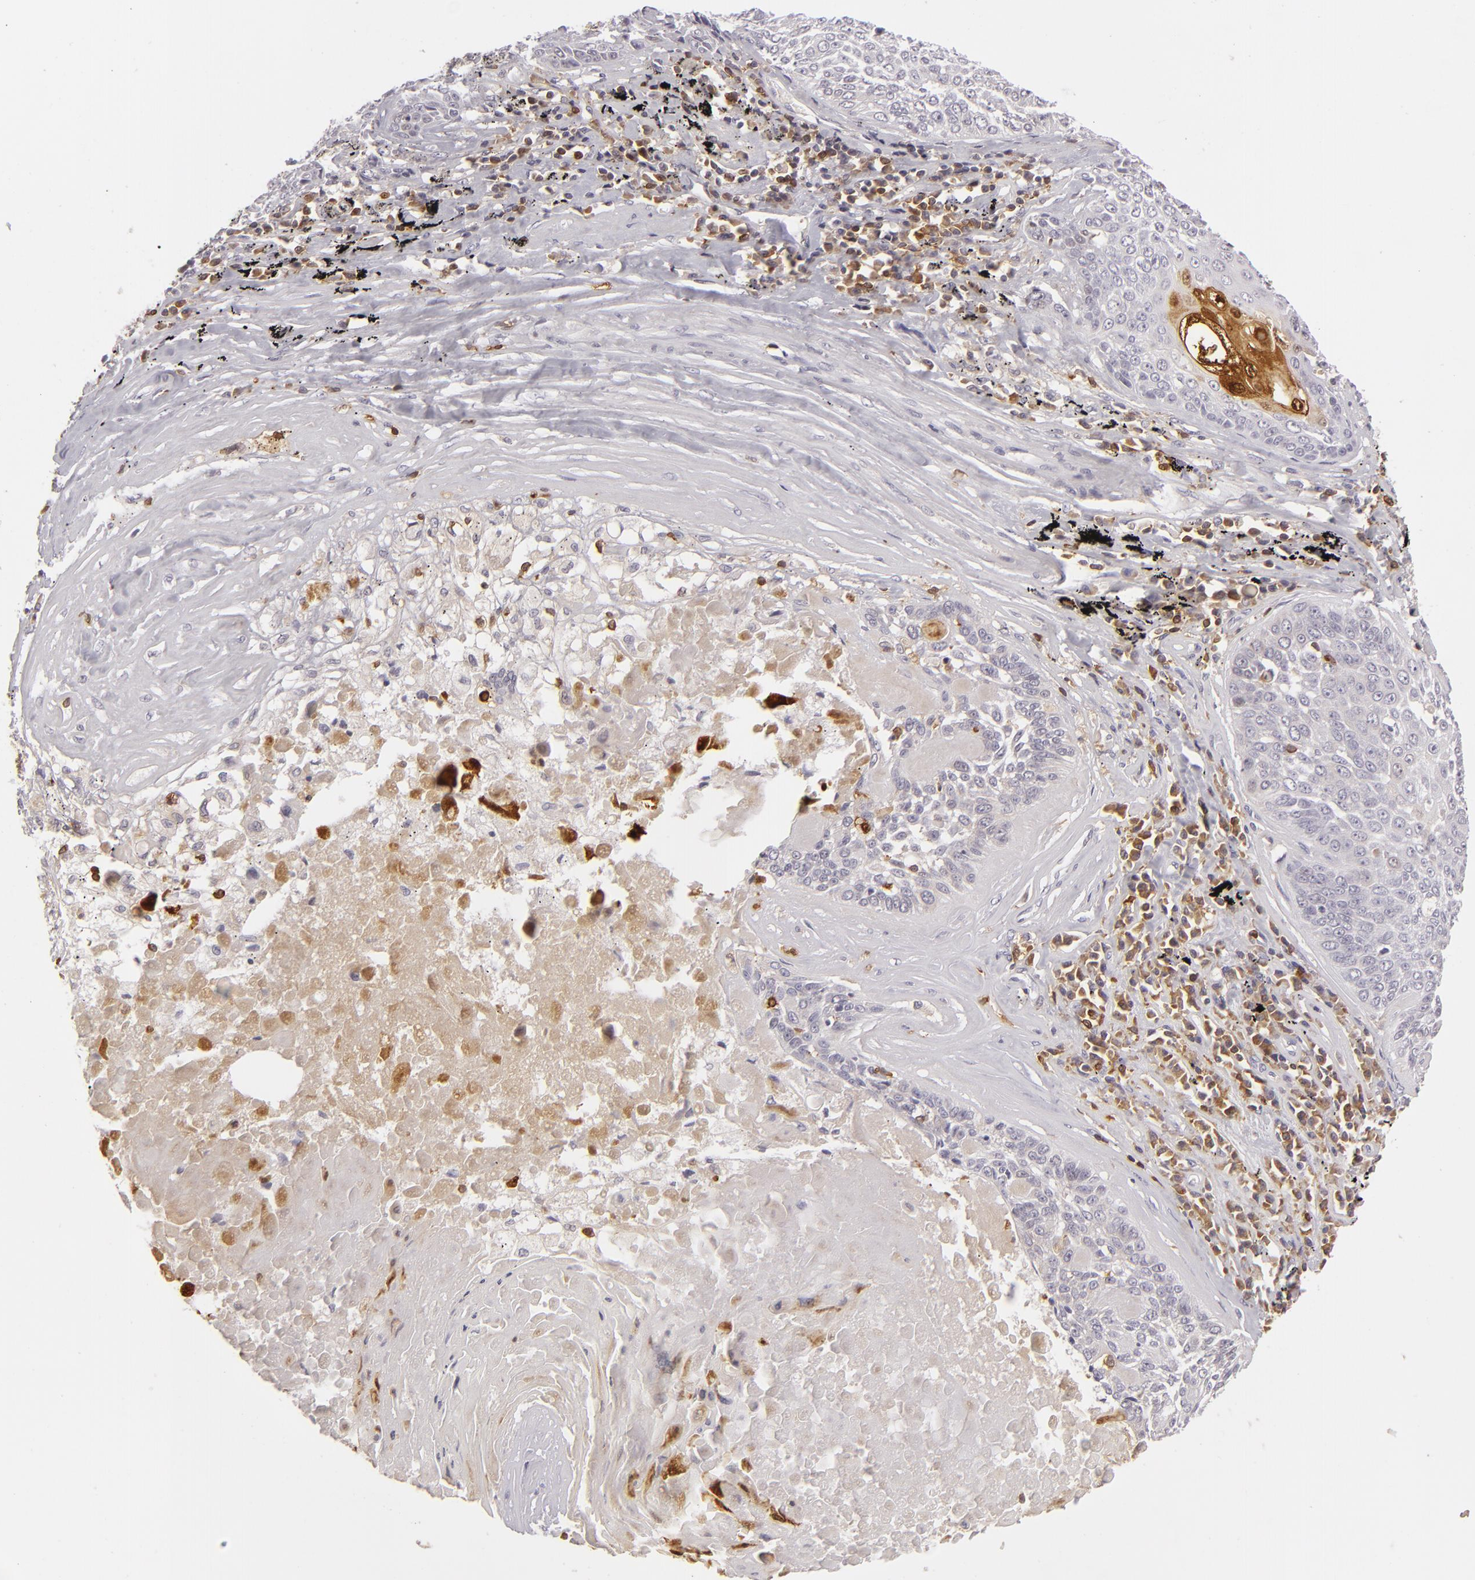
{"staining": {"intensity": "negative", "quantity": "none", "location": "none"}, "tissue": "lung cancer", "cell_type": "Tumor cells", "image_type": "cancer", "snomed": [{"axis": "morphology", "description": "Adenocarcinoma, NOS"}, {"axis": "topography", "description": "Lung"}], "caption": "The micrograph demonstrates no staining of tumor cells in adenocarcinoma (lung).", "gene": "APOBEC3G", "patient": {"sex": "male", "age": 60}}